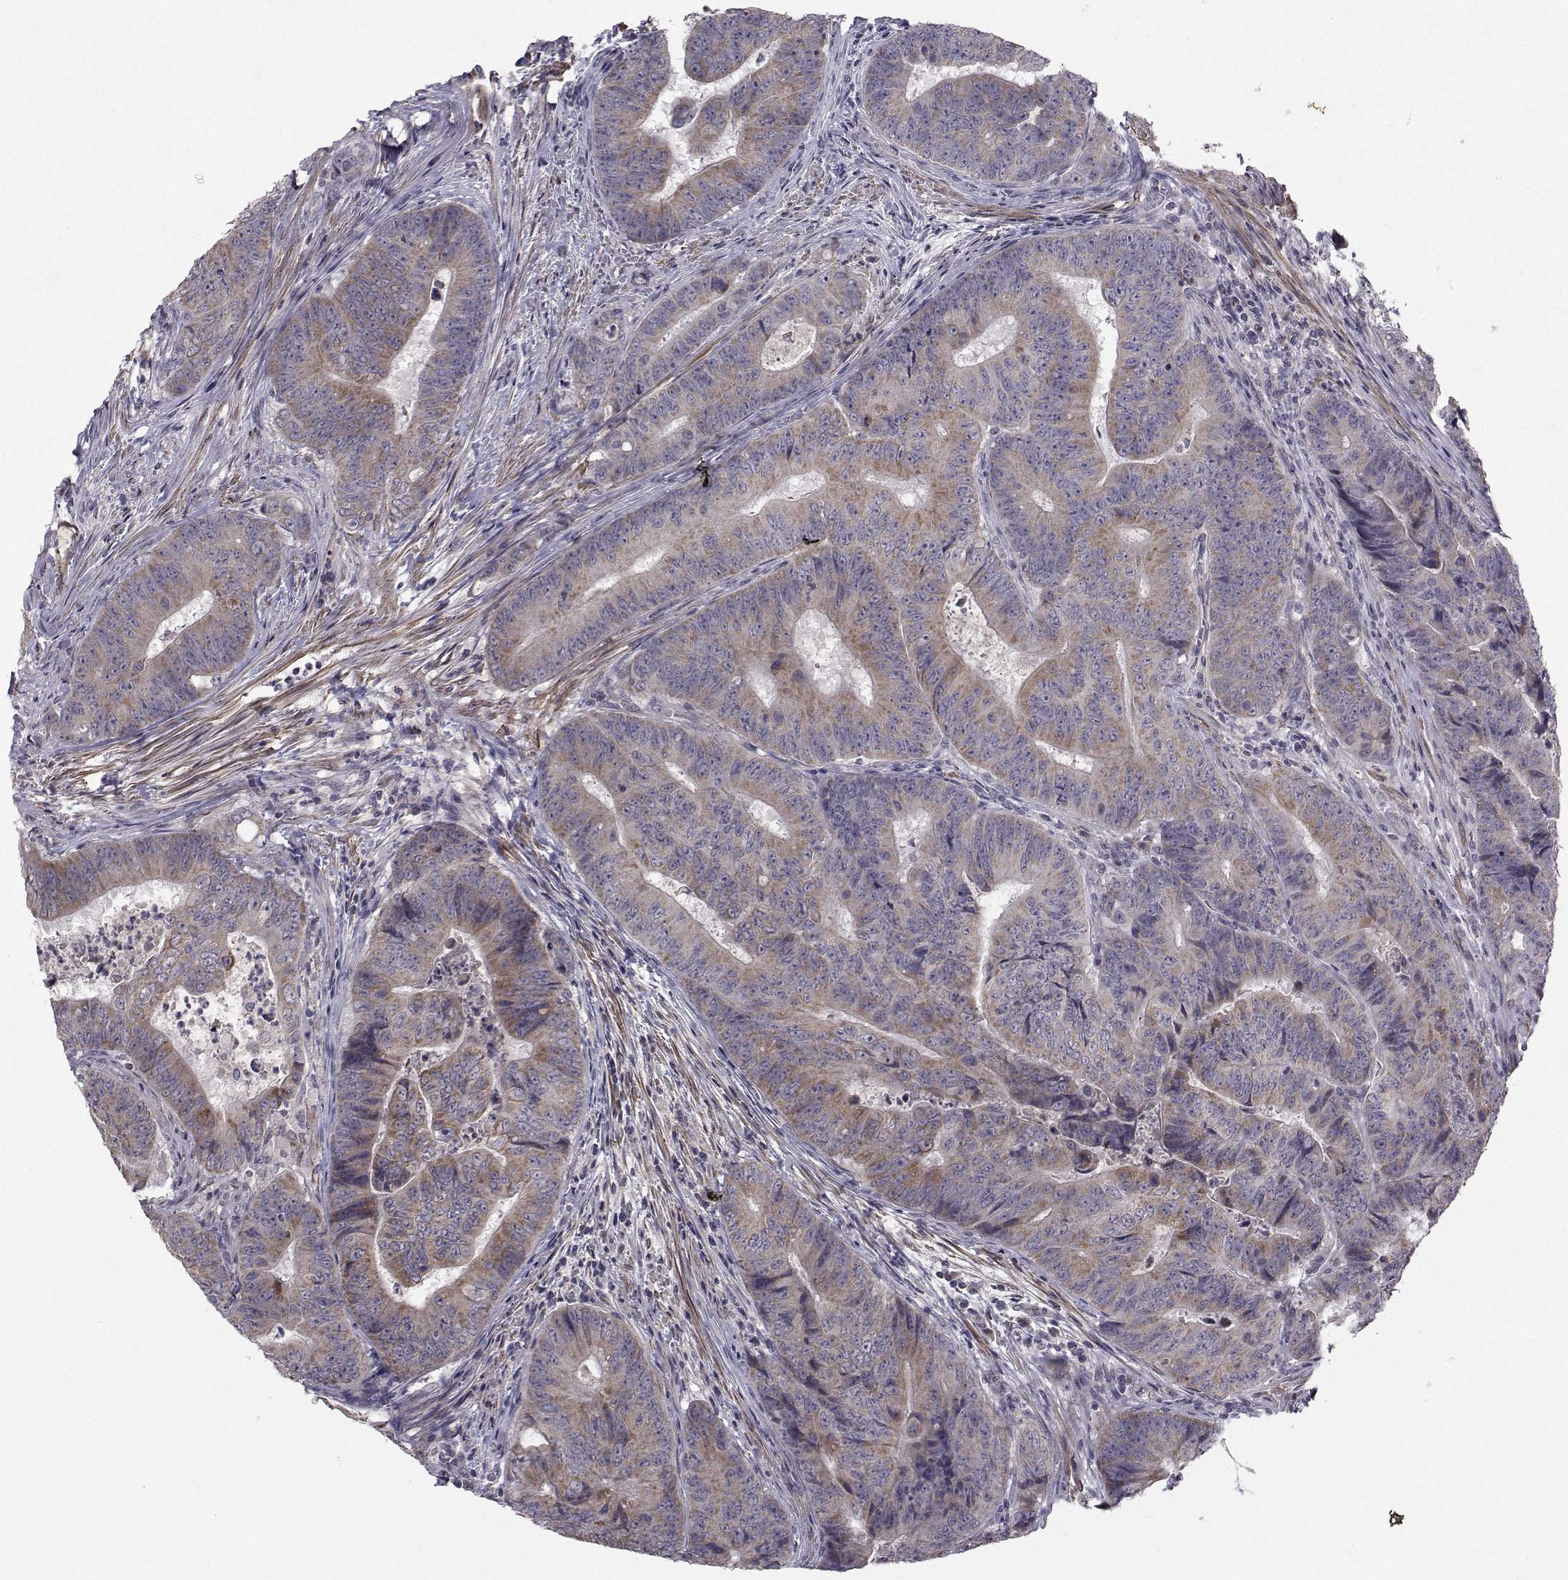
{"staining": {"intensity": "moderate", "quantity": "<25%", "location": "cytoplasmic/membranous"}, "tissue": "colorectal cancer", "cell_type": "Tumor cells", "image_type": "cancer", "snomed": [{"axis": "morphology", "description": "Adenocarcinoma, NOS"}, {"axis": "topography", "description": "Colon"}], "caption": "This image shows immunohistochemistry (IHC) staining of colorectal cancer (adenocarcinoma), with low moderate cytoplasmic/membranous expression in approximately <25% of tumor cells.", "gene": "FDXR", "patient": {"sex": "female", "age": 48}}